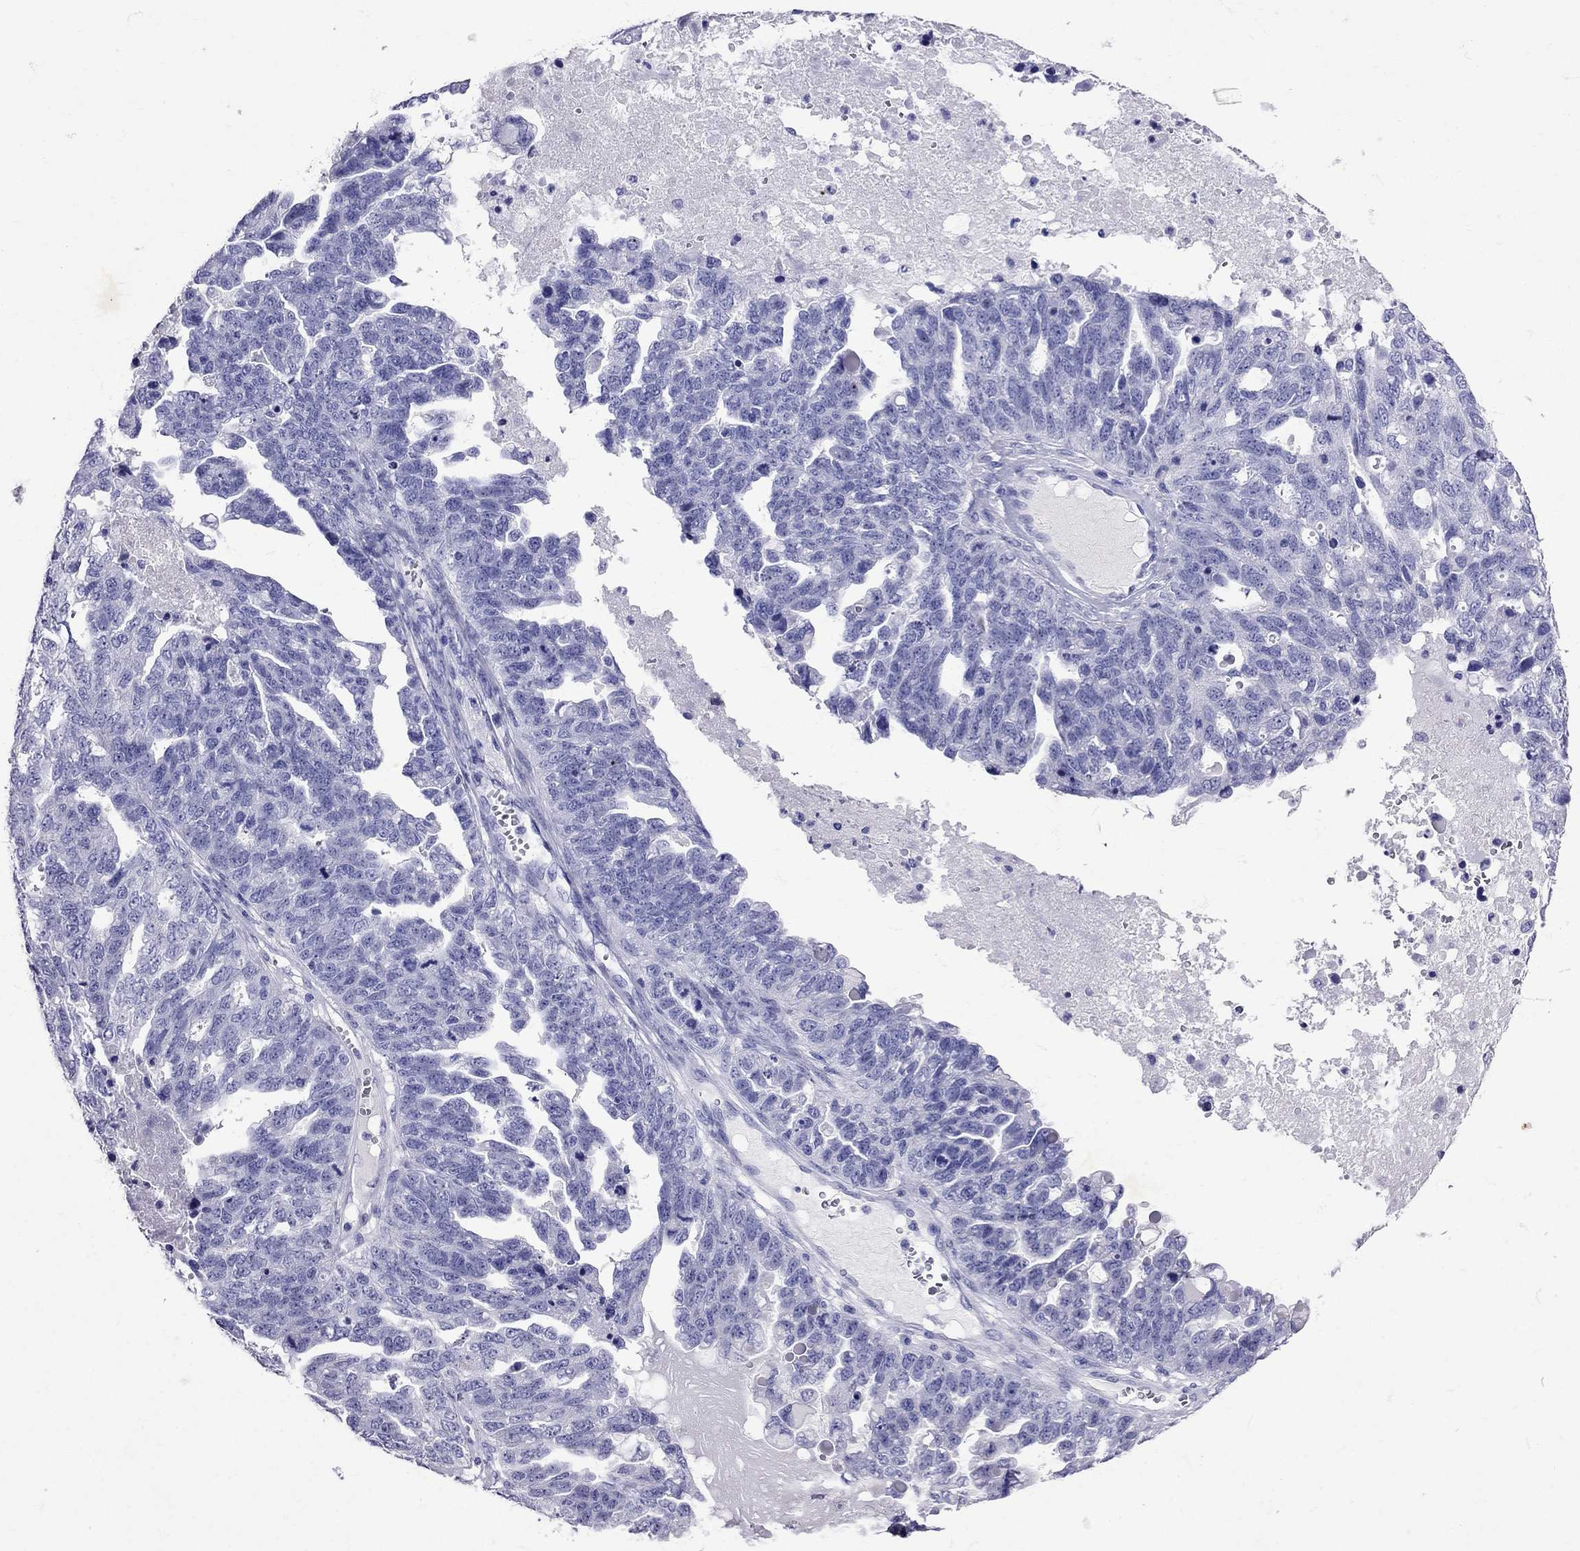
{"staining": {"intensity": "negative", "quantity": "none", "location": "none"}, "tissue": "ovarian cancer", "cell_type": "Tumor cells", "image_type": "cancer", "snomed": [{"axis": "morphology", "description": "Cystadenocarcinoma, serous, NOS"}, {"axis": "topography", "description": "Ovary"}], "caption": "Image shows no protein staining in tumor cells of ovarian serous cystadenocarcinoma tissue.", "gene": "AVP", "patient": {"sex": "female", "age": 71}}